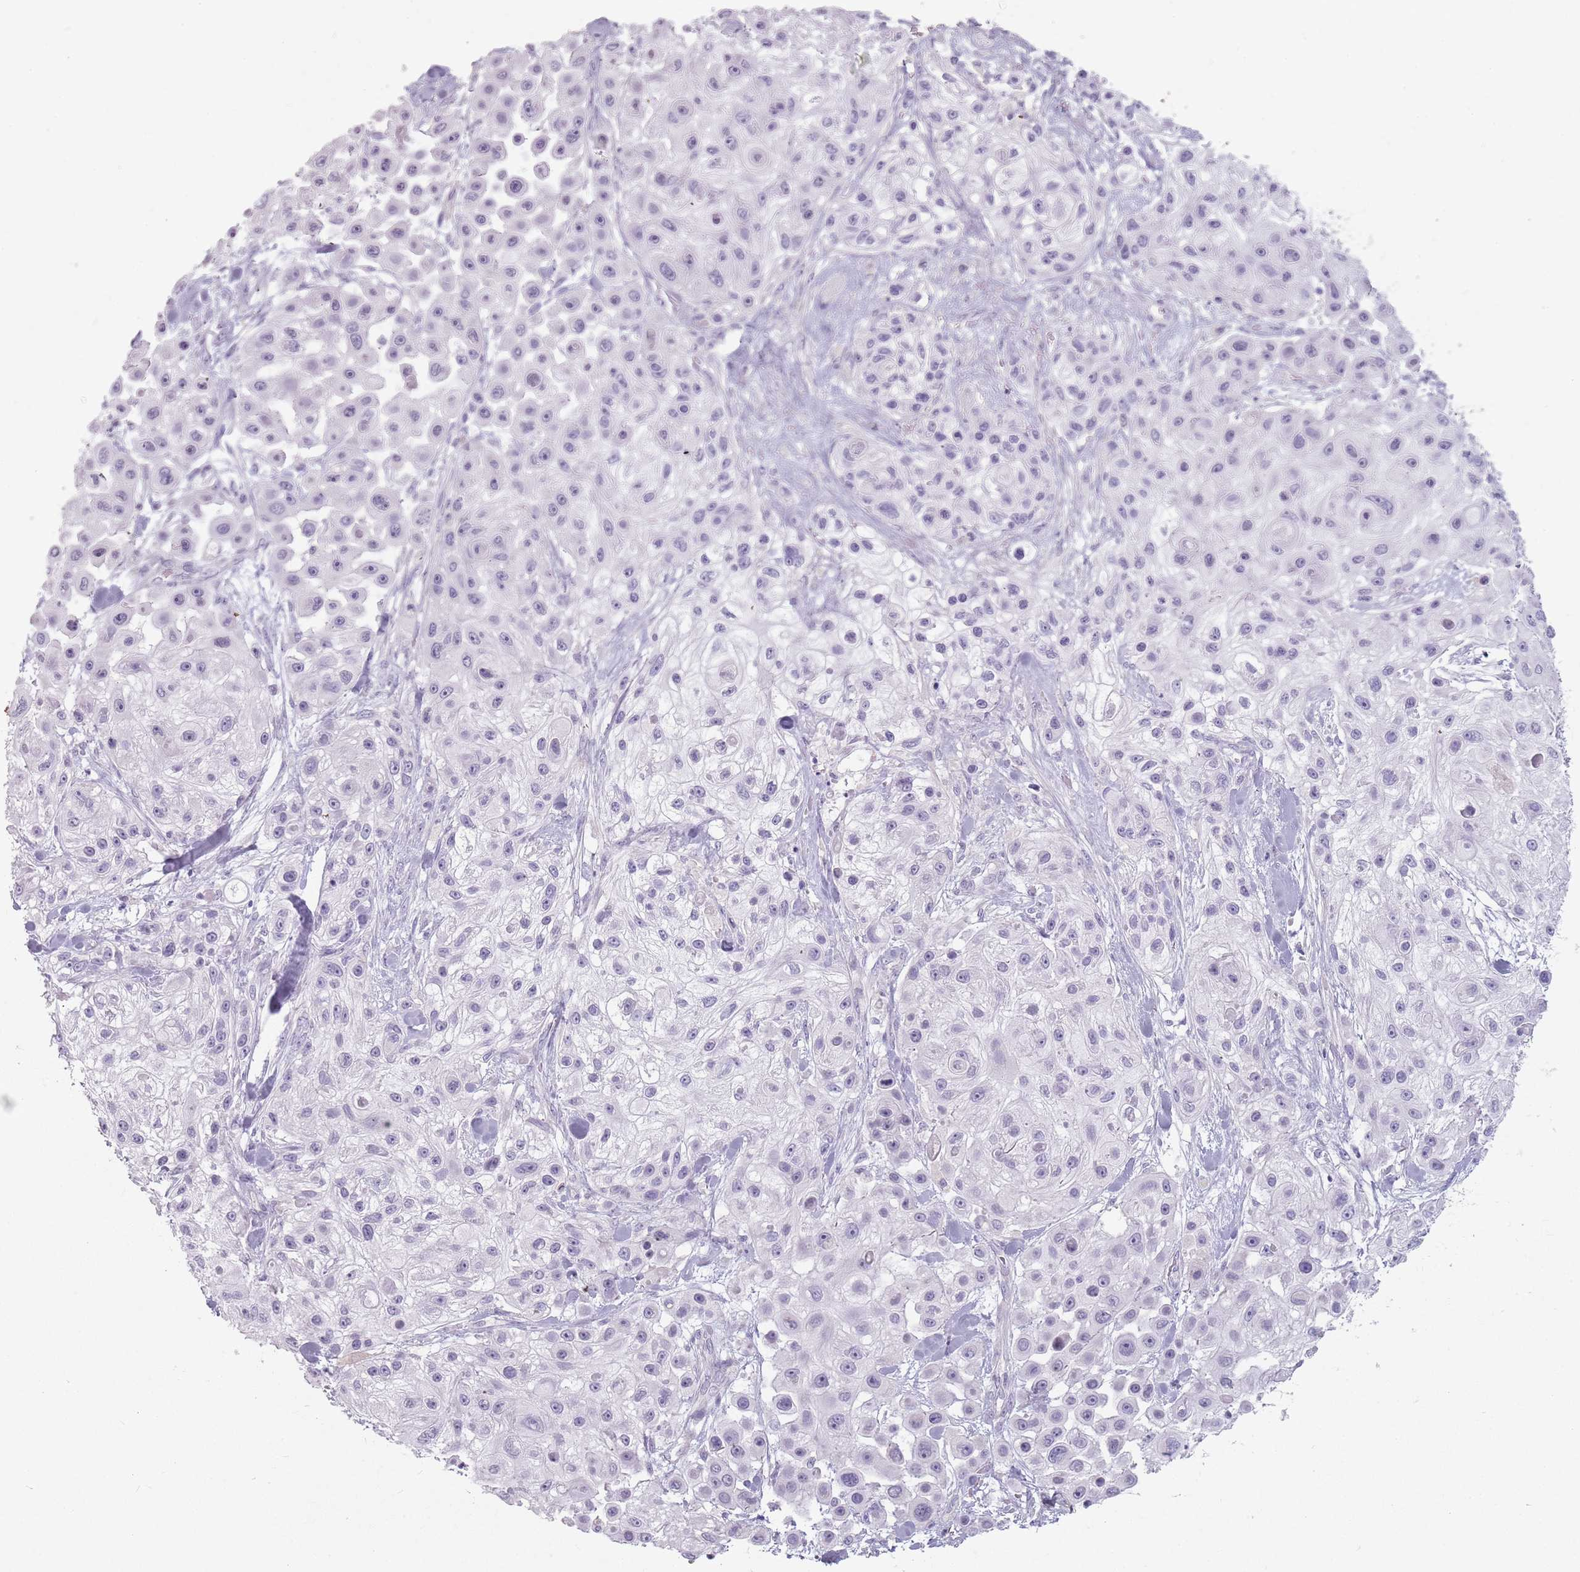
{"staining": {"intensity": "negative", "quantity": "none", "location": "none"}, "tissue": "skin cancer", "cell_type": "Tumor cells", "image_type": "cancer", "snomed": [{"axis": "morphology", "description": "Squamous cell carcinoma, NOS"}, {"axis": "topography", "description": "Skin"}], "caption": "An image of skin squamous cell carcinoma stained for a protein displays no brown staining in tumor cells.", "gene": "CEP19", "patient": {"sex": "male", "age": 67}}